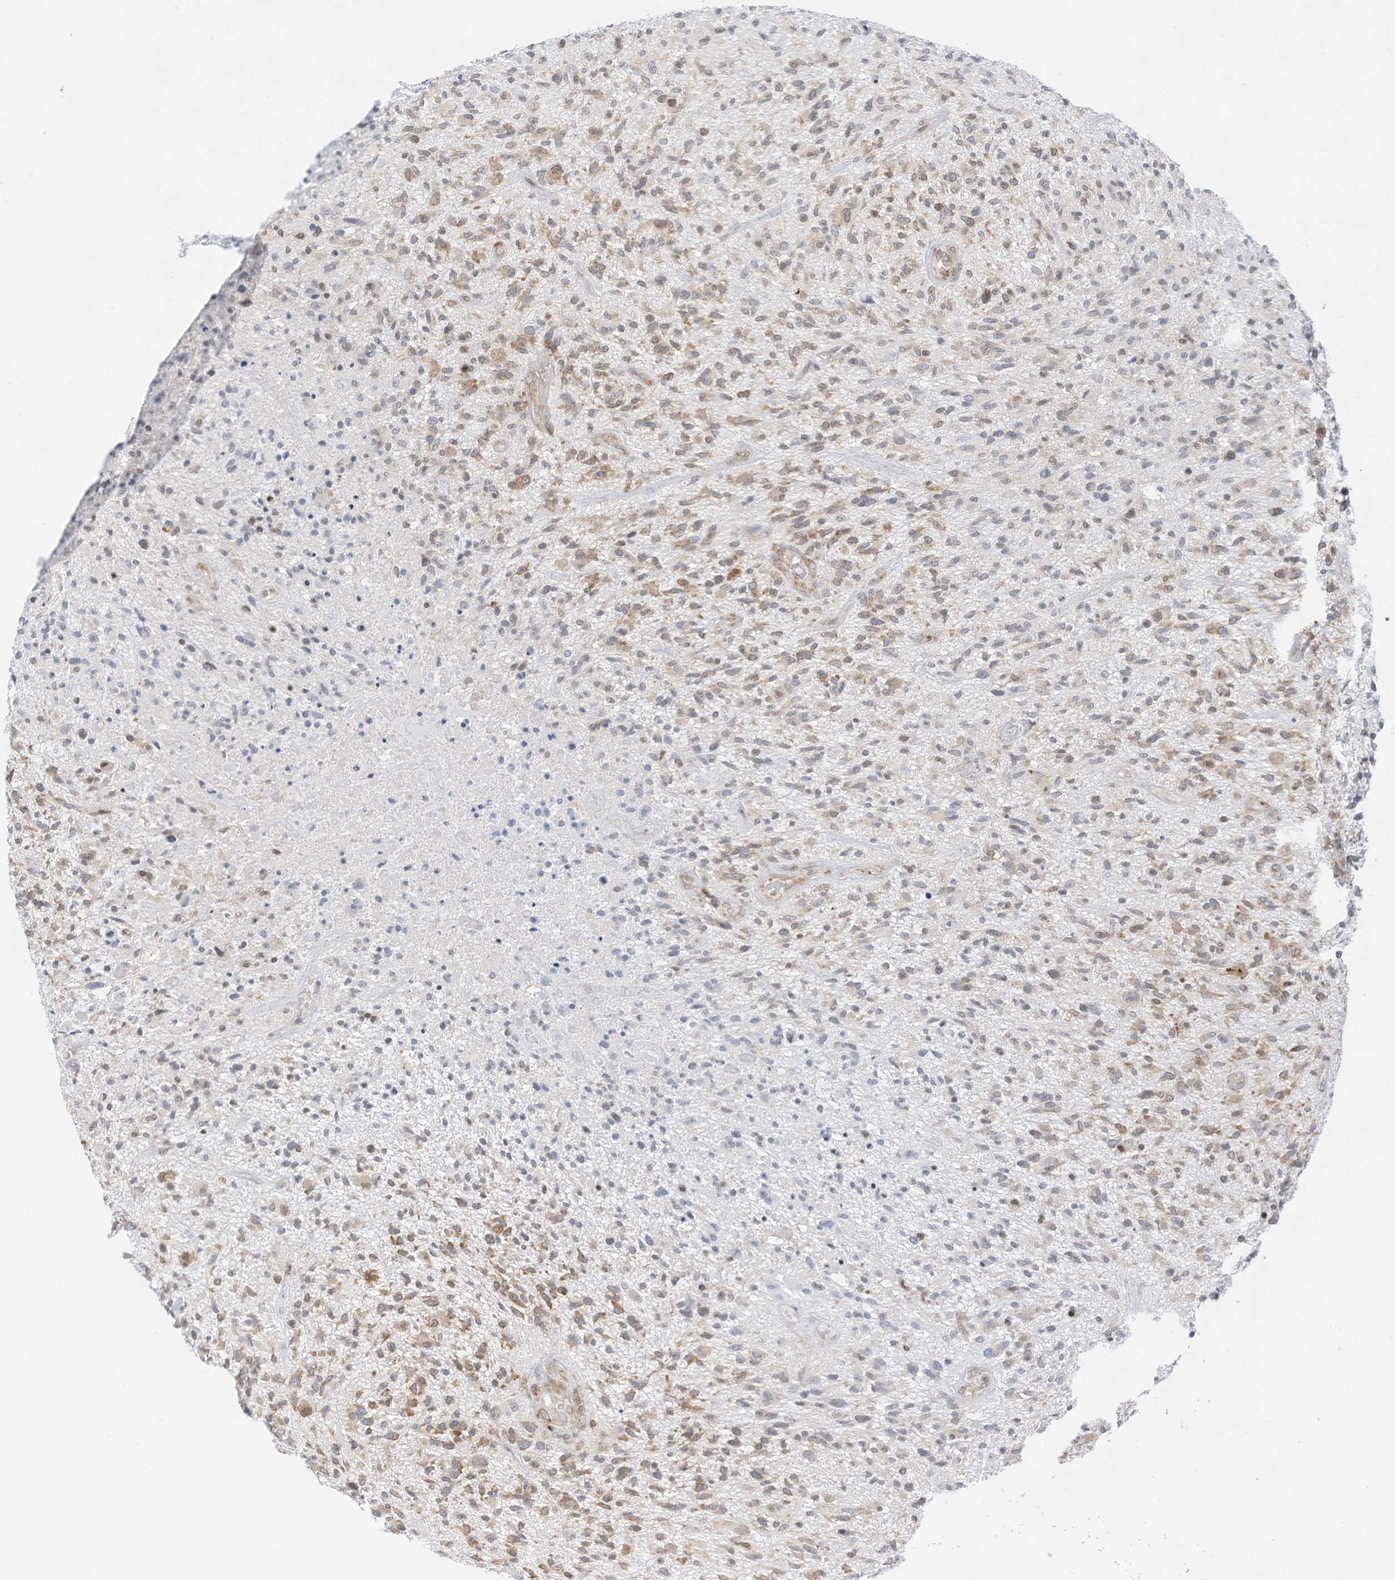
{"staining": {"intensity": "weak", "quantity": "25%-75%", "location": "cytoplasmic/membranous"}, "tissue": "glioma", "cell_type": "Tumor cells", "image_type": "cancer", "snomed": [{"axis": "morphology", "description": "Glioma, malignant, High grade"}, {"axis": "topography", "description": "Brain"}], "caption": "A brown stain shows weak cytoplasmic/membranous positivity of a protein in human glioma tumor cells.", "gene": "EDF1", "patient": {"sex": "male", "age": 47}}